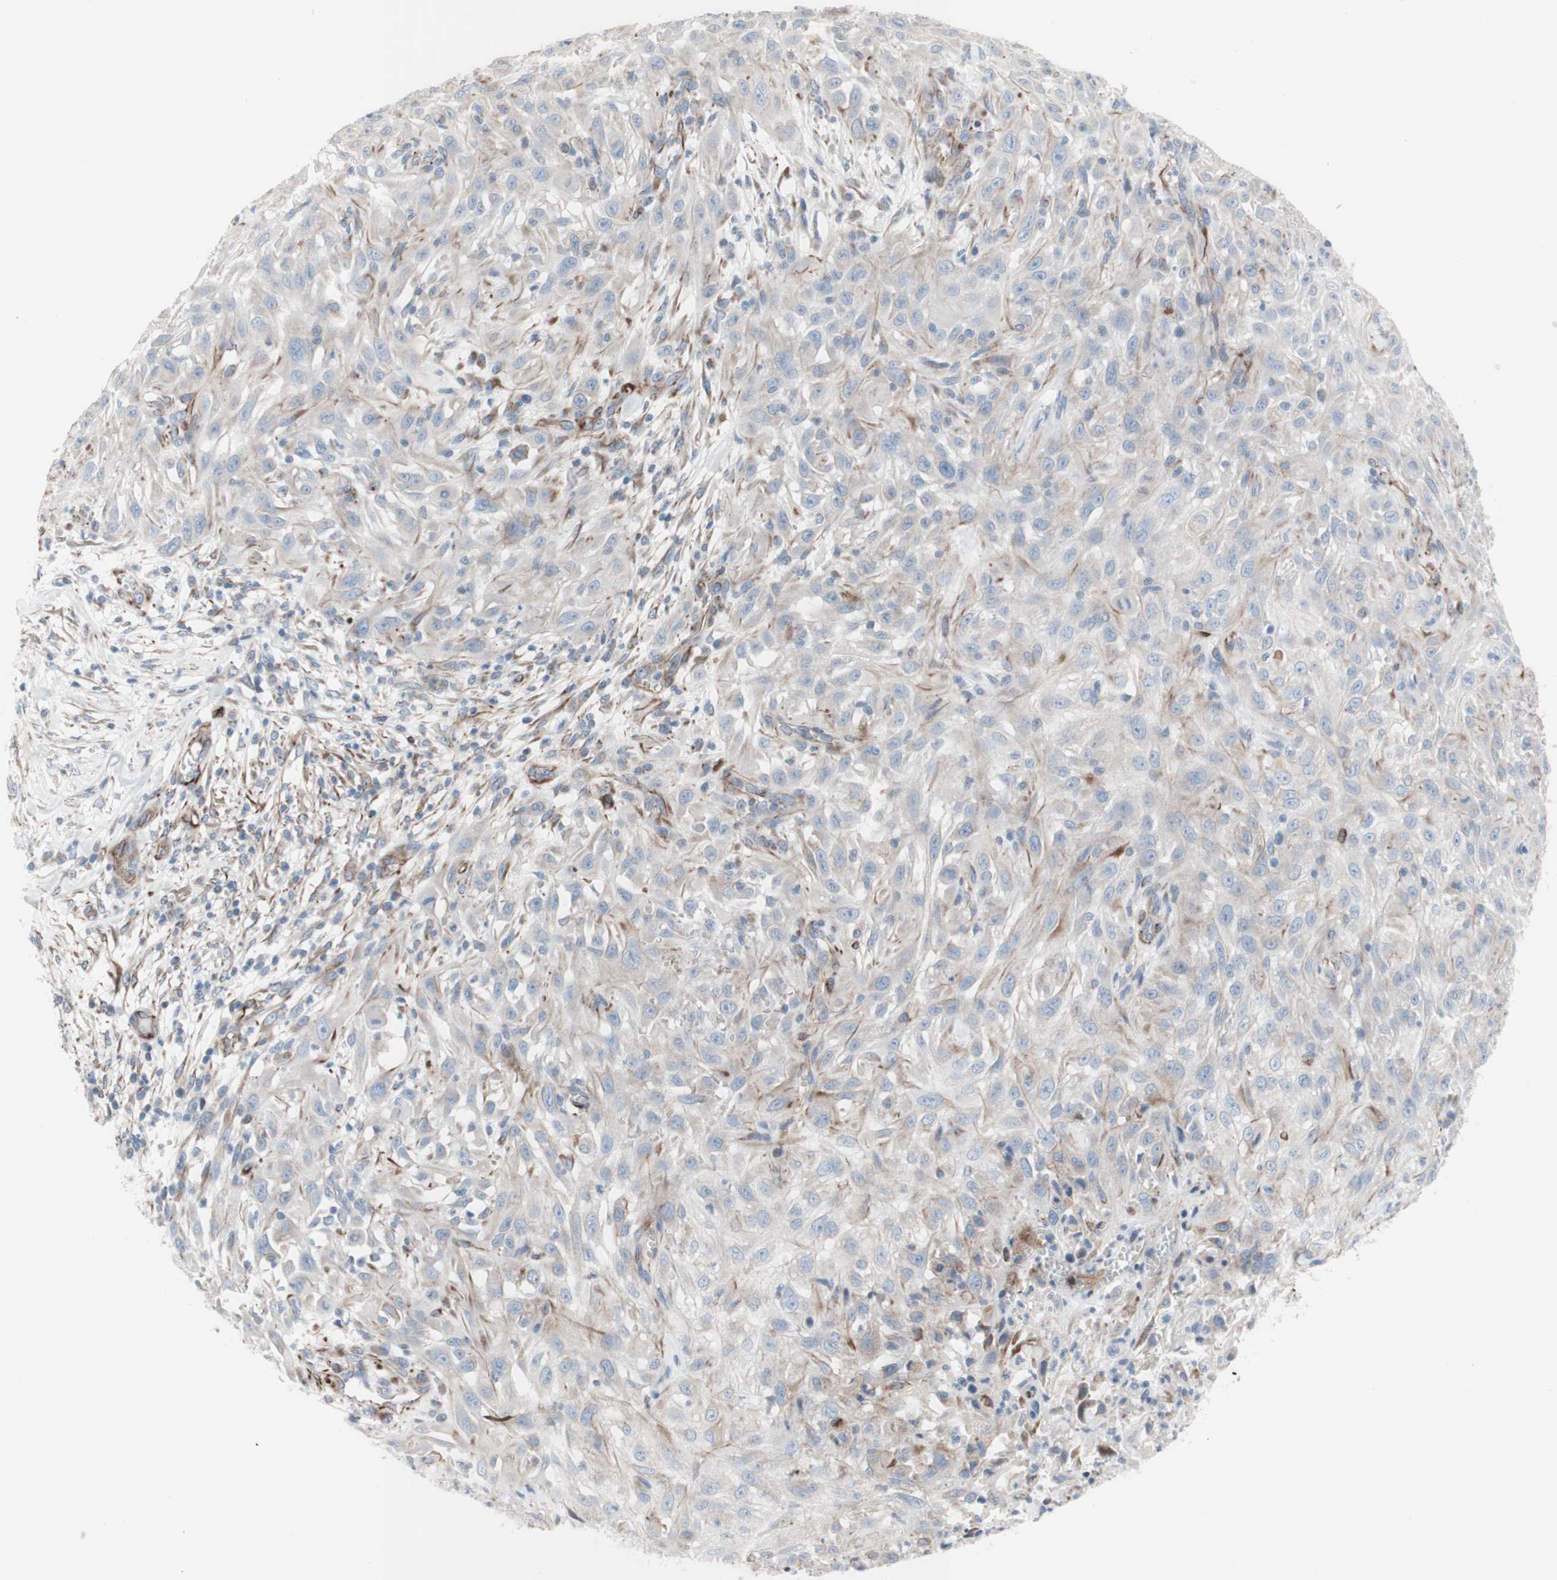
{"staining": {"intensity": "weak", "quantity": "<25%", "location": "cytoplasmic/membranous"}, "tissue": "skin cancer", "cell_type": "Tumor cells", "image_type": "cancer", "snomed": [{"axis": "morphology", "description": "Squamous cell carcinoma, NOS"}, {"axis": "topography", "description": "Skin"}], "caption": "High magnification brightfield microscopy of skin squamous cell carcinoma stained with DAB (brown) and counterstained with hematoxylin (blue): tumor cells show no significant positivity.", "gene": "AGPAT5", "patient": {"sex": "male", "age": 75}}